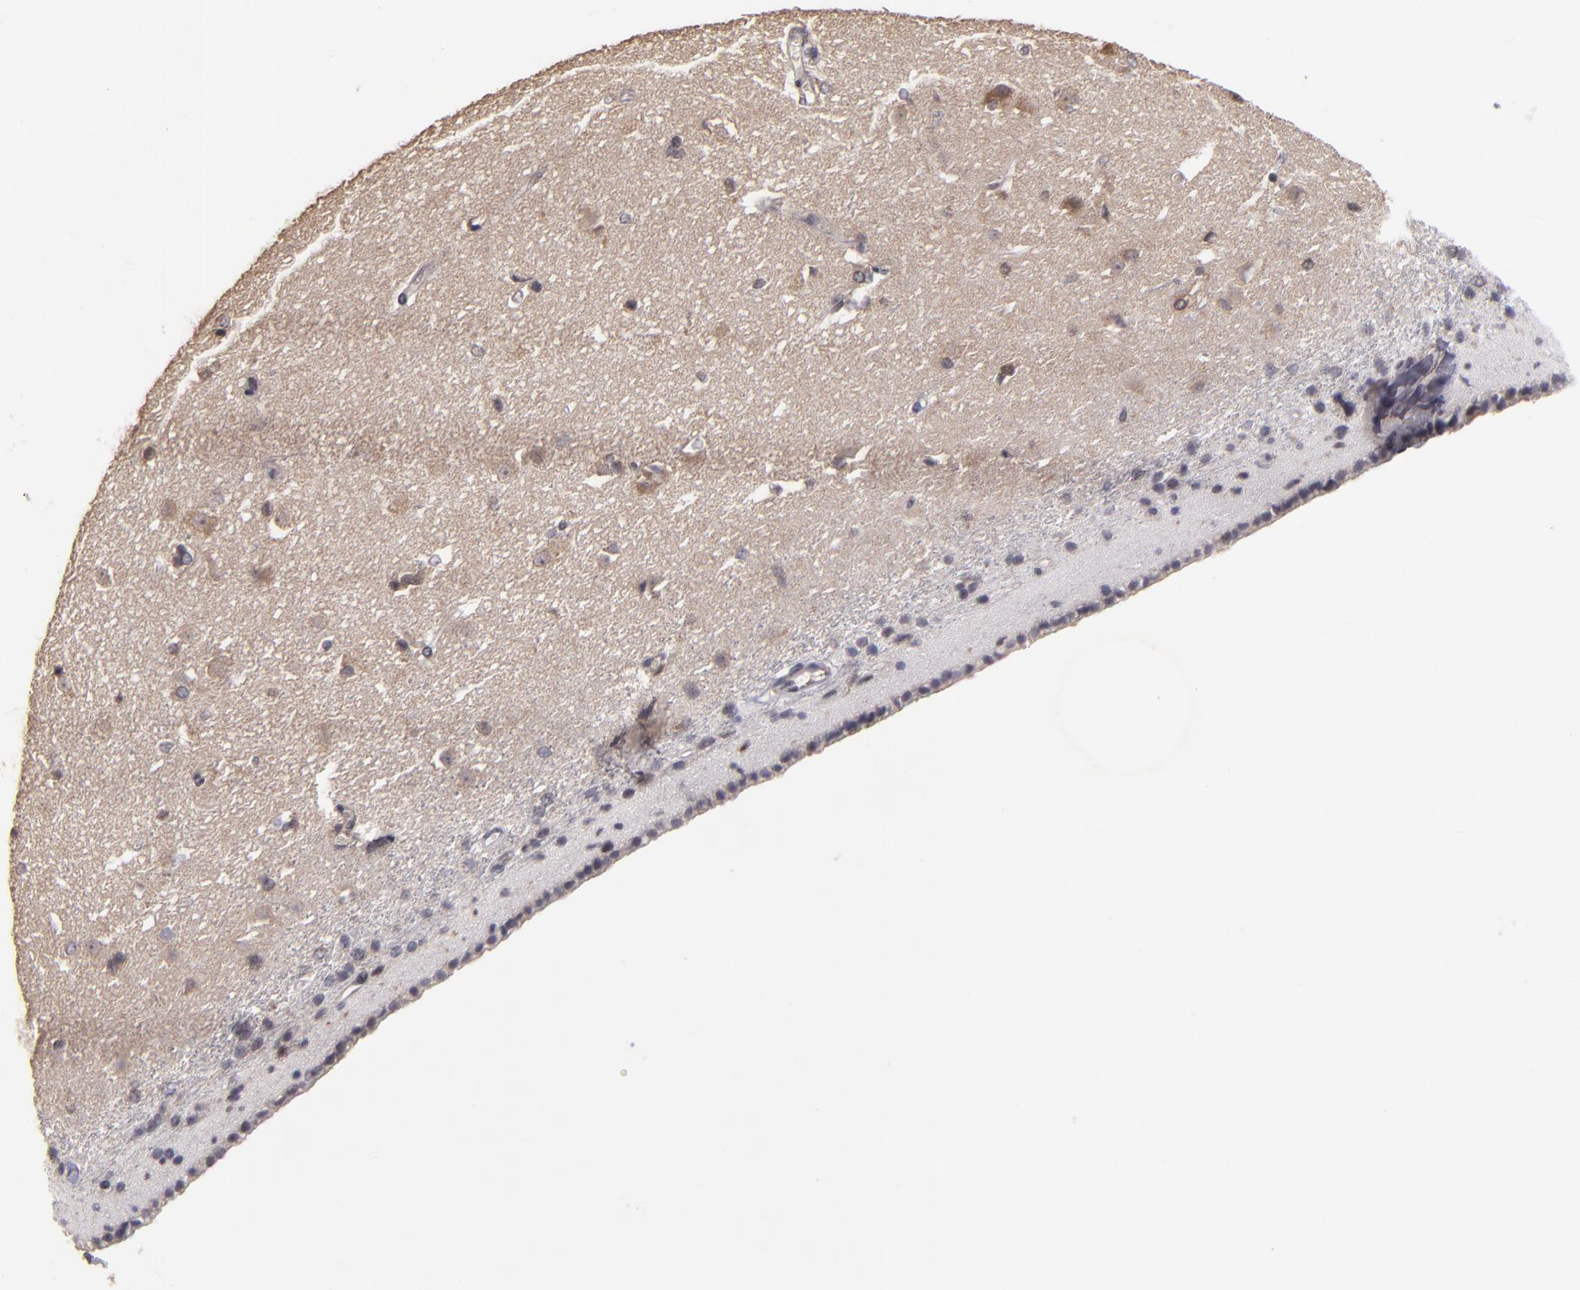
{"staining": {"intensity": "weak", "quantity": "<25%", "location": "cytoplasmic/membranous"}, "tissue": "caudate", "cell_type": "Glial cells", "image_type": "normal", "snomed": [{"axis": "morphology", "description": "Normal tissue, NOS"}, {"axis": "topography", "description": "Lateral ventricle wall"}], "caption": "The IHC photomicrograph has no significant staining in glial cells of caudate.", "gene": "CASP1", "patient": {"sex": "female", "age": 19}}